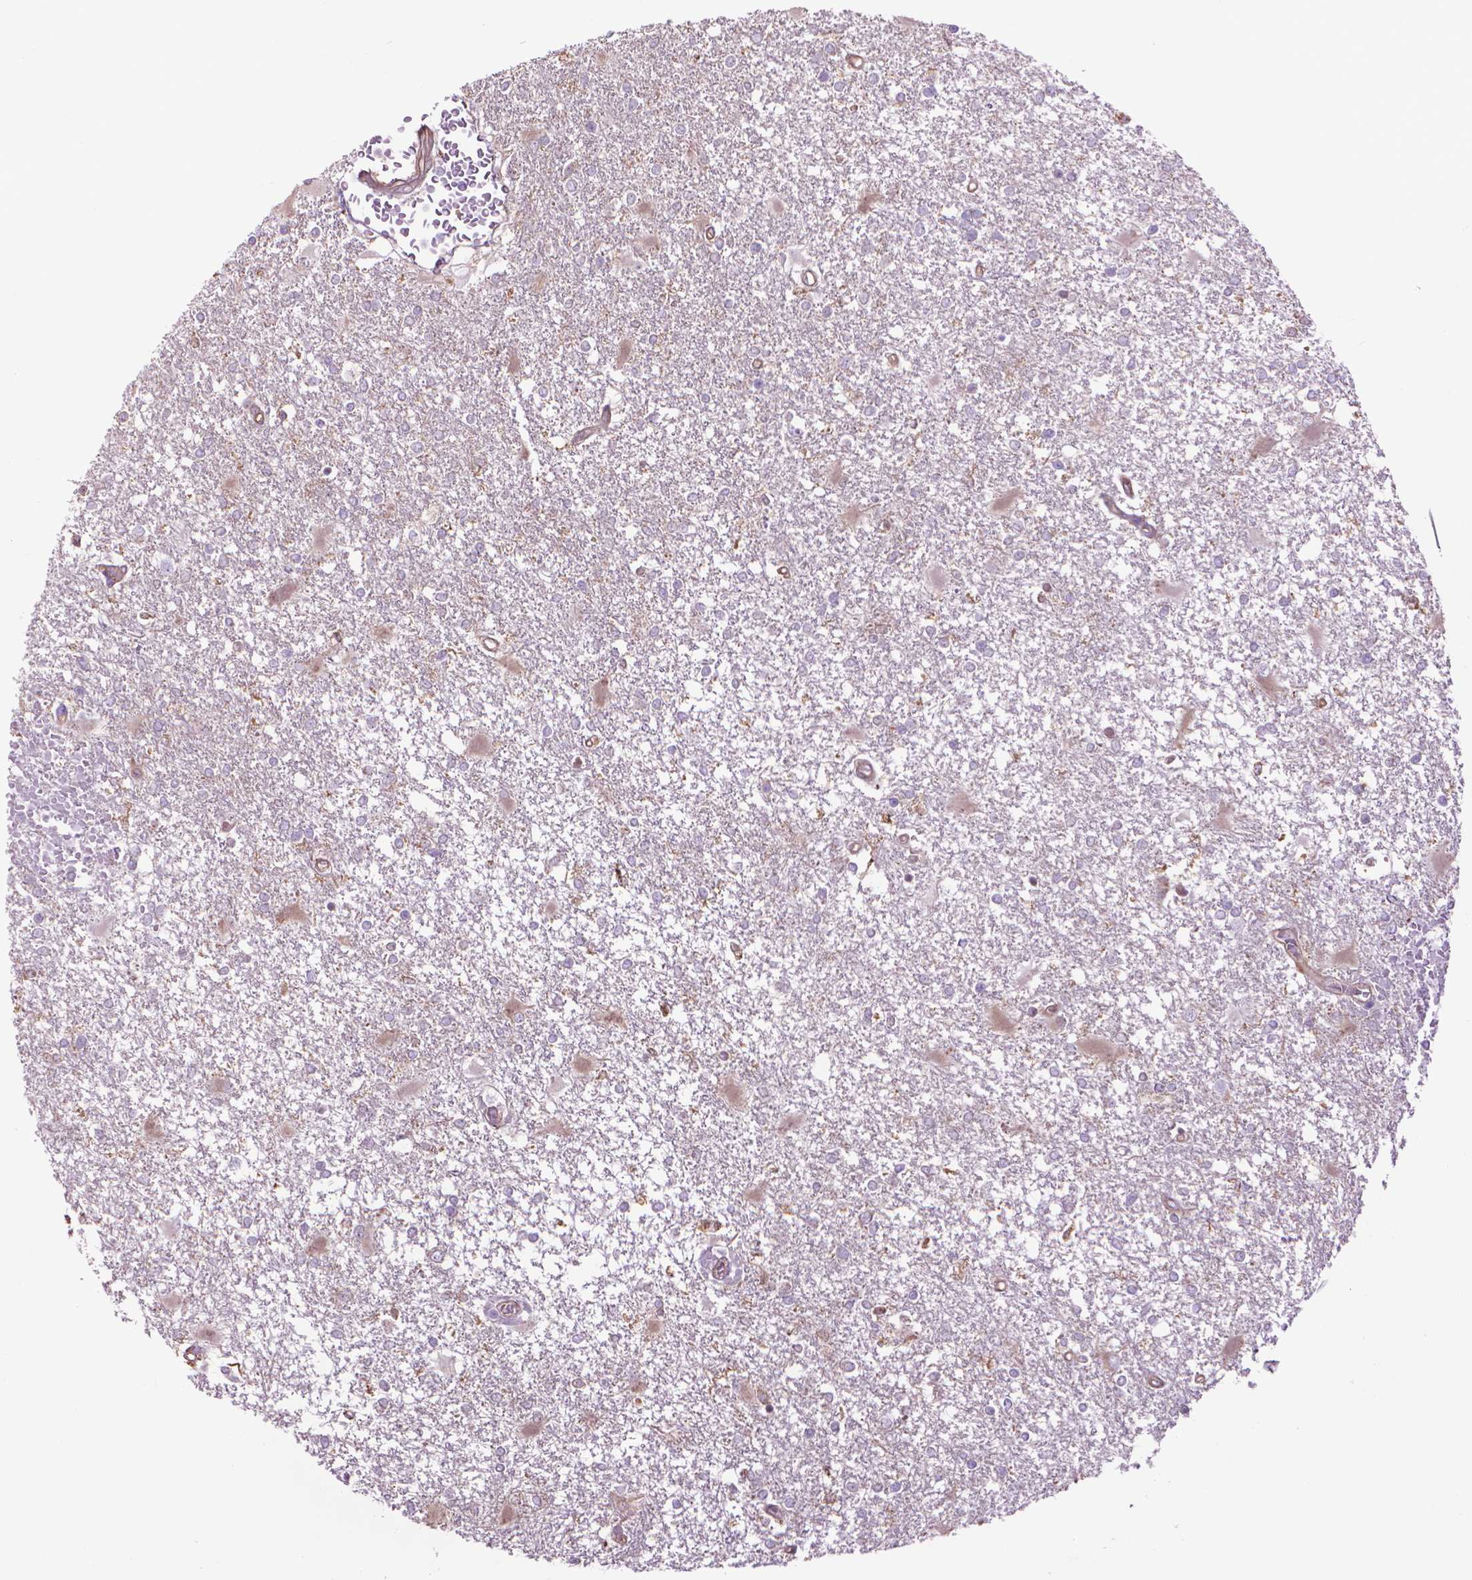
{"staining": {"intensity": "weak", "quantity": "<25%", "location": "cytoplasmic/membranous"}, "tissue": "glioma", "cell_type": "Tumor cells", "image_type": "cancer", "snomed": [{"axis": "morphology", "description": "Glioma, malignant, High grade"}, {"axis": "topography", "description": "Cerebral cortex"}], "caption": "IHC micrograph of neoplastic tissue: glioma stained with DAB exhibits no significant protein expression in tumor cells.", "gene": "CORO1B", "patient": {"sex": "male", "age": 79}}